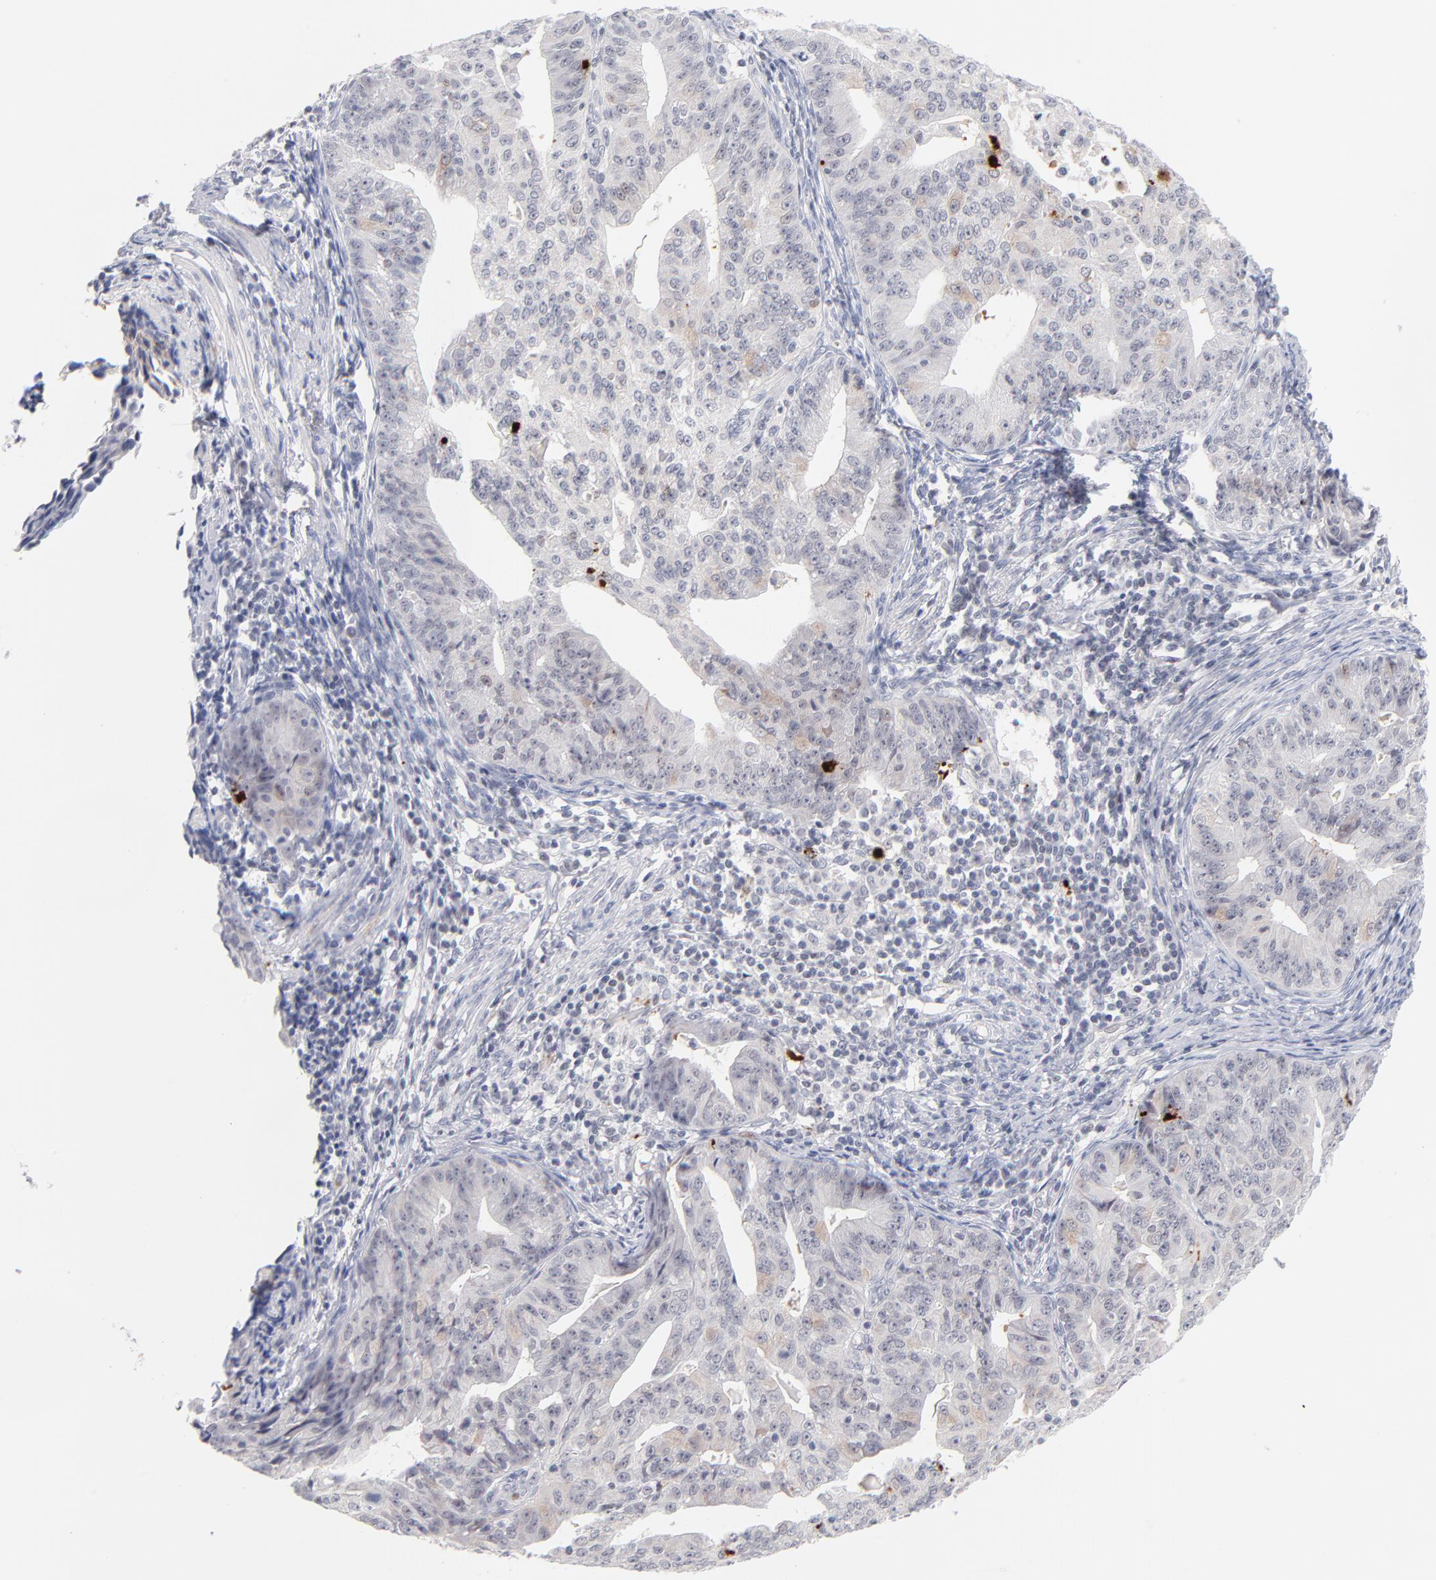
{"staining": {"intensity": "weak", "quantity": "<25%", "location": "cytoplasmic/membranous"}, "tissue": "endometrial cancer", "cell_type": "Tumor cells", "image_type": "cancer", "snomed": [{"axis": "morphology", "description": "Adenocarcinoma, NOS"}, {"axis": "topography", "description": "Endometrium"}], "caption": "Immunohistochemistry photomicrograph of neoplastic tissue: endometrial adenocarcinoma stained with DAB (3,3'-diaminobenzidine) shows no significant protein staining in tumor cells.", "gene": "PARP1", "patient": {"sex": "female", "age": 56}}